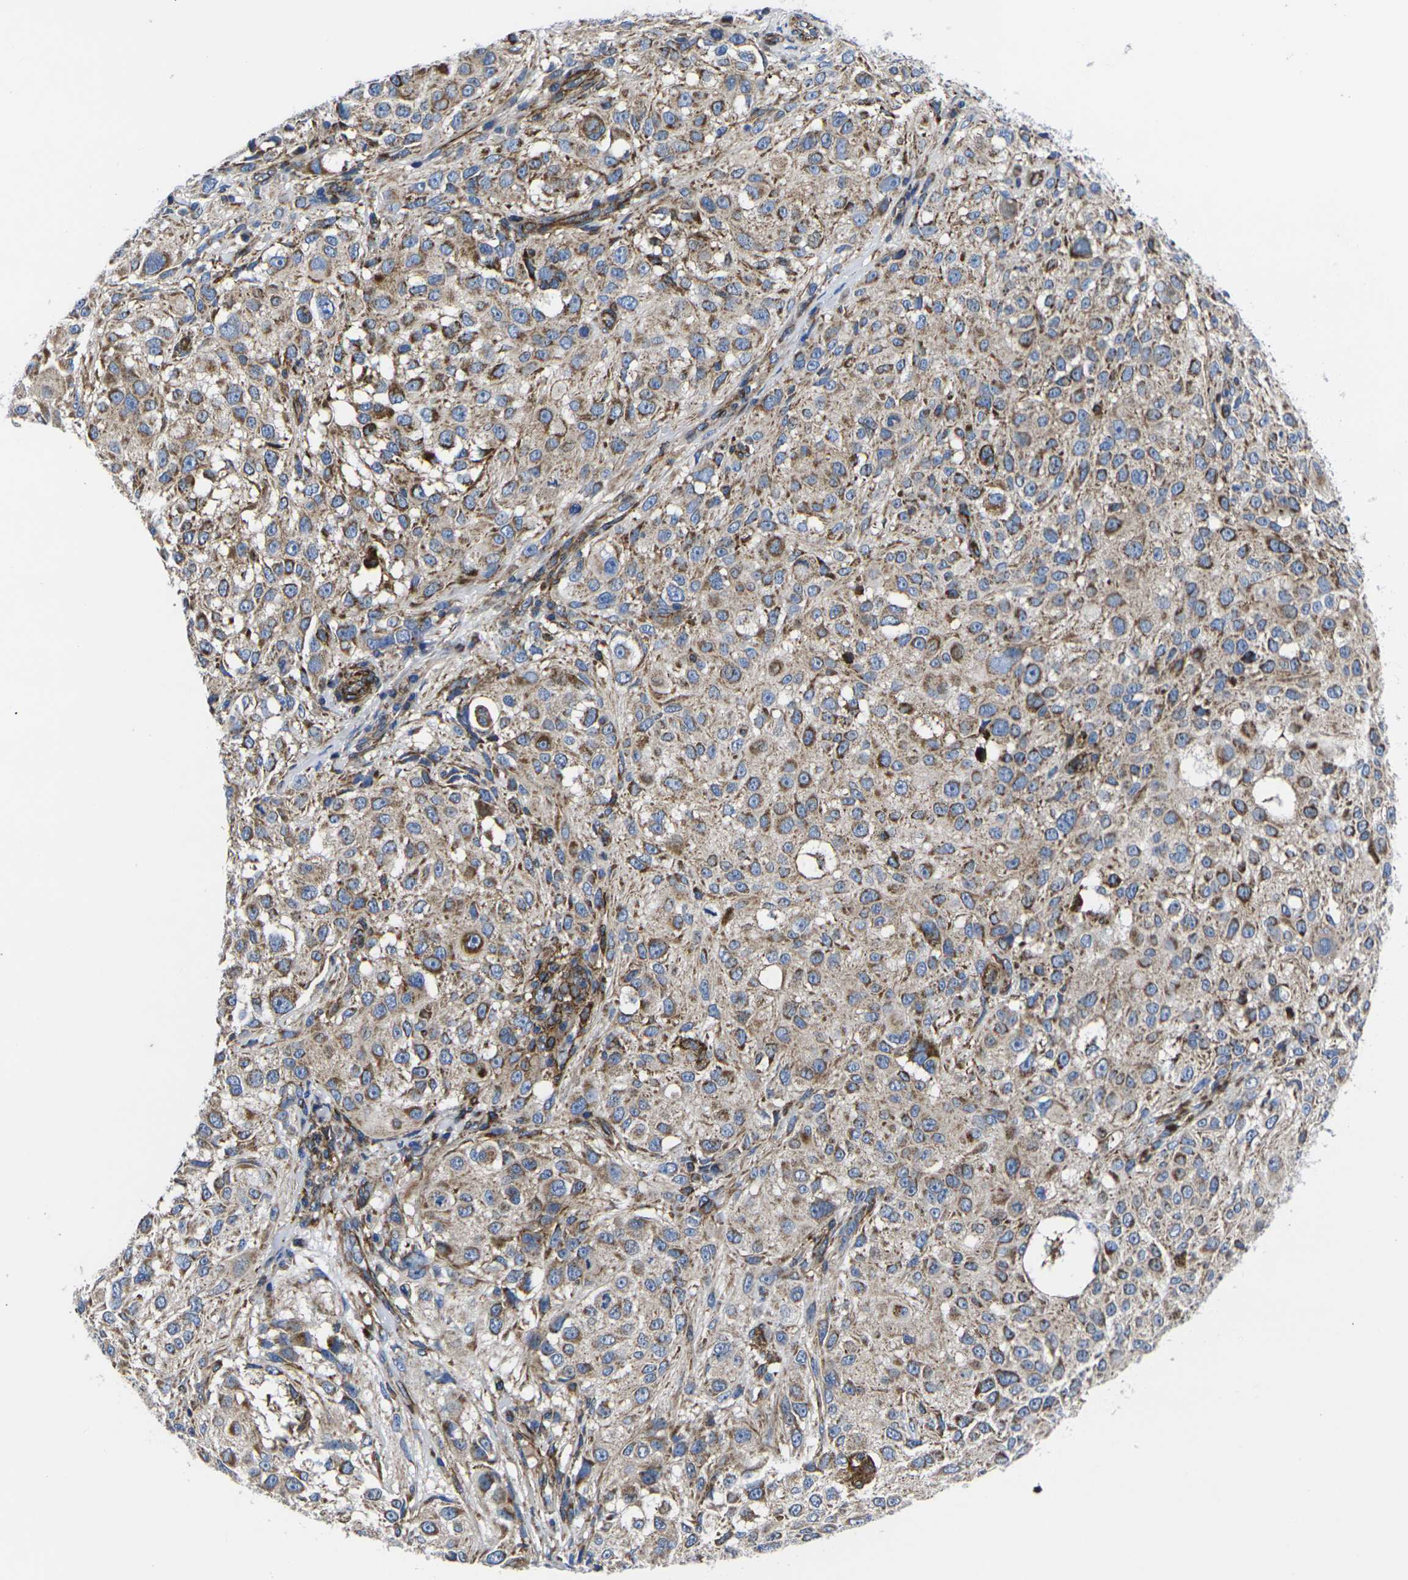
{"staining": {"intensity": "moderate", "quantity": ">75%", "location": "cytoplasmic/membranous"}, "tissue": "melanoma", "cell_type": "Tumor cells", "image_type": "cancer", "snomed": [{"axis": "morphology", "description": "Necrosis, NOS"}, {"axis": "morphology", "description": "Malignant melanoma, NOS"}, {"axis": "topography", "description": "Skin"}], "caption": "Protein expression by immunohistochemistry displays moderate cytoplasmic/membranous expression in approximately >75% of tumor cells in melanoma. (DAB (3,3'-diaminobenzidine) IHC, brown staining for protein, blue staining for nuclei).", "gene": "GPR4", "patient": {"sex": "female", "age": 87}}